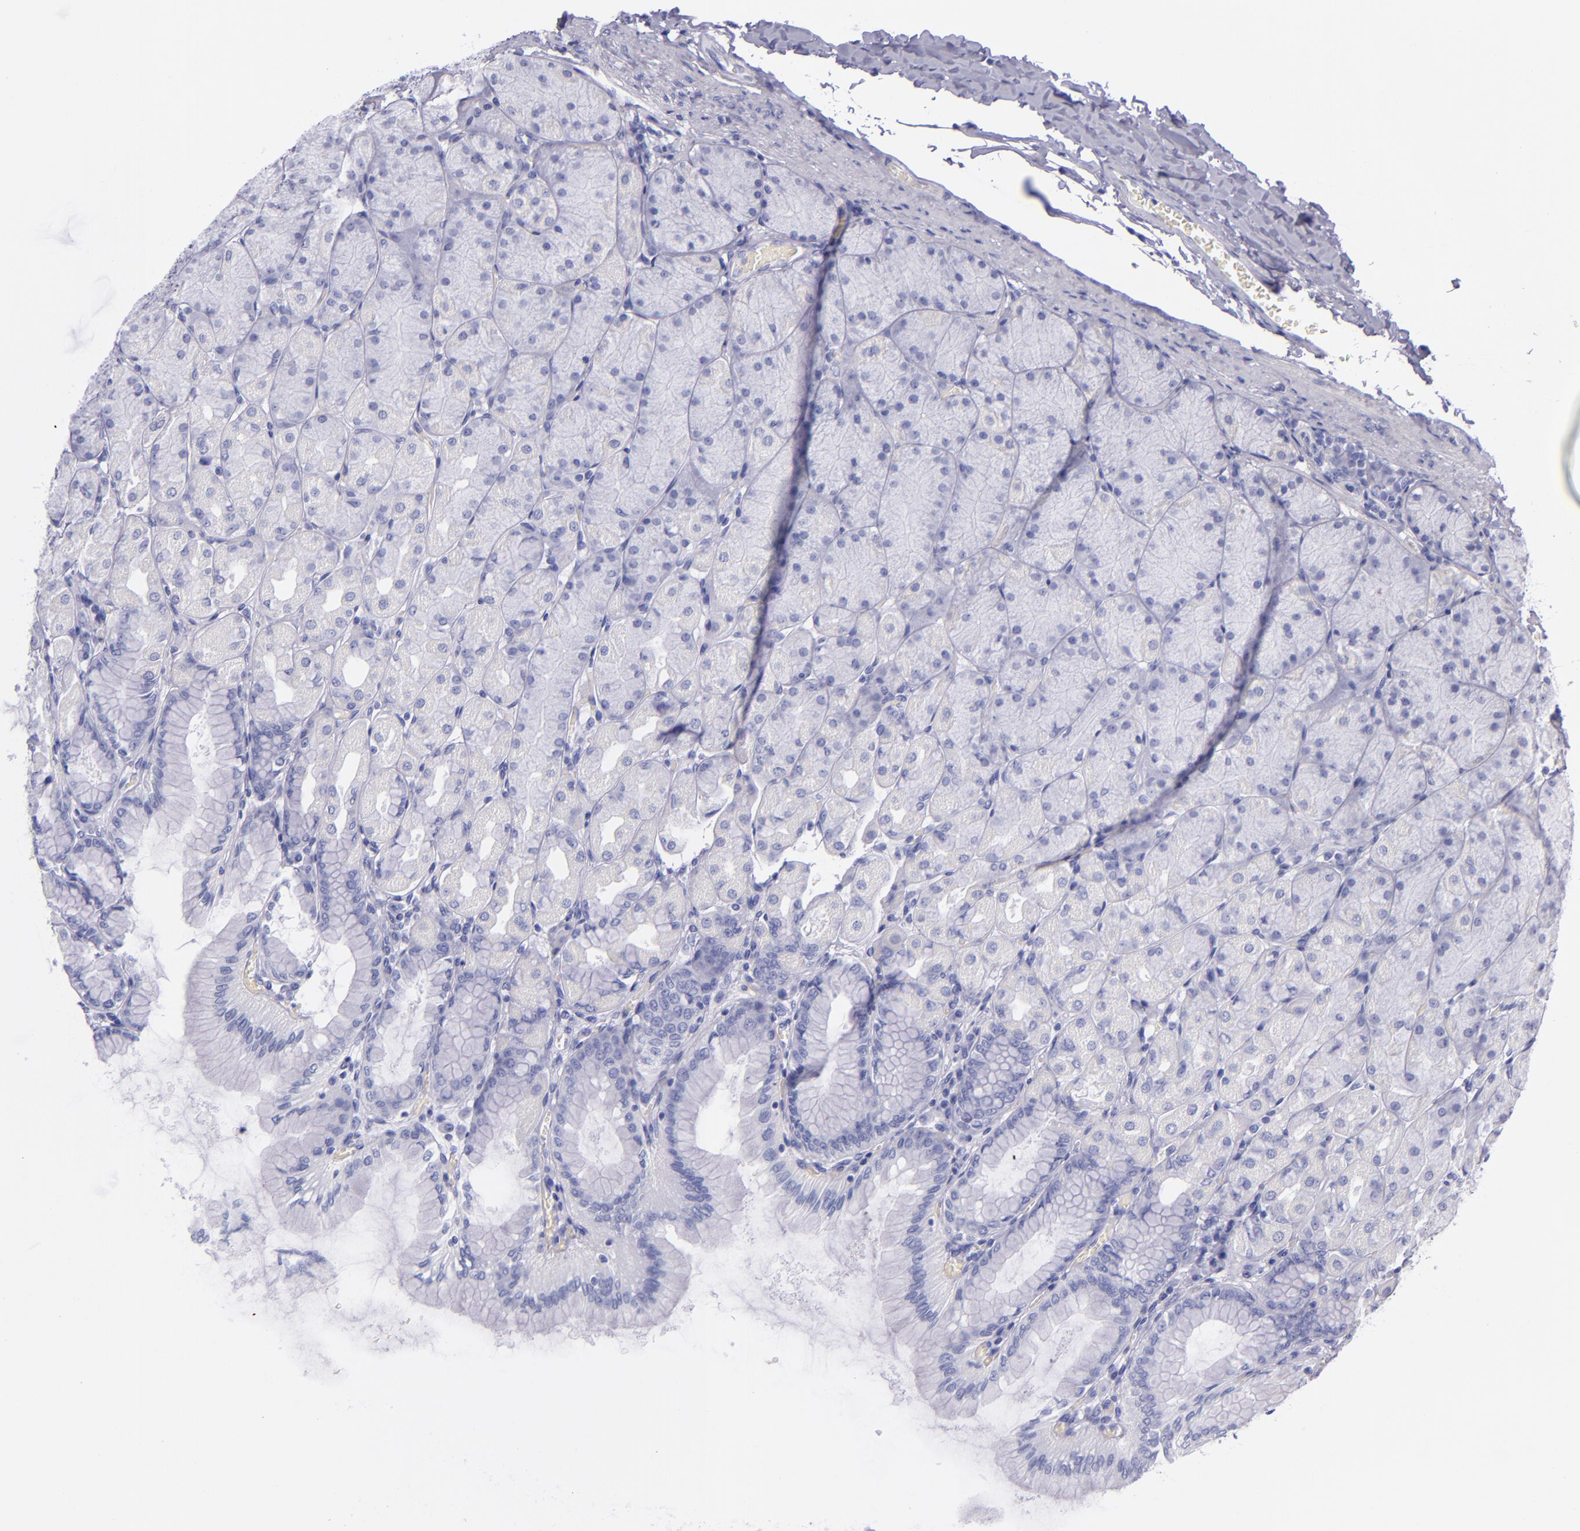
{"staining": {"intensity": "negative", "quantity": "none", "location": "none"}, "tissue": "stomach", "cell_type": "Glandular cells", "image_type": "normal", "snomed": [{"axis": "morphology", "description": "Normal tissue, NOS"}, {"axis": "topography", "description": "Stomach, upper"}], "caption": "A high-resolution micrograph shows immunohistochemistry (IHC) staining of normal stomach, which shows no significant expression in glandular cells. The staining was performed using DAB to visualize the protein expression in brown, while the nuclei were stained in blue with hematoxylin (Magnification: 20x).", "gene": "LAG3", "patient": {"sex": "female", "age": 56}}